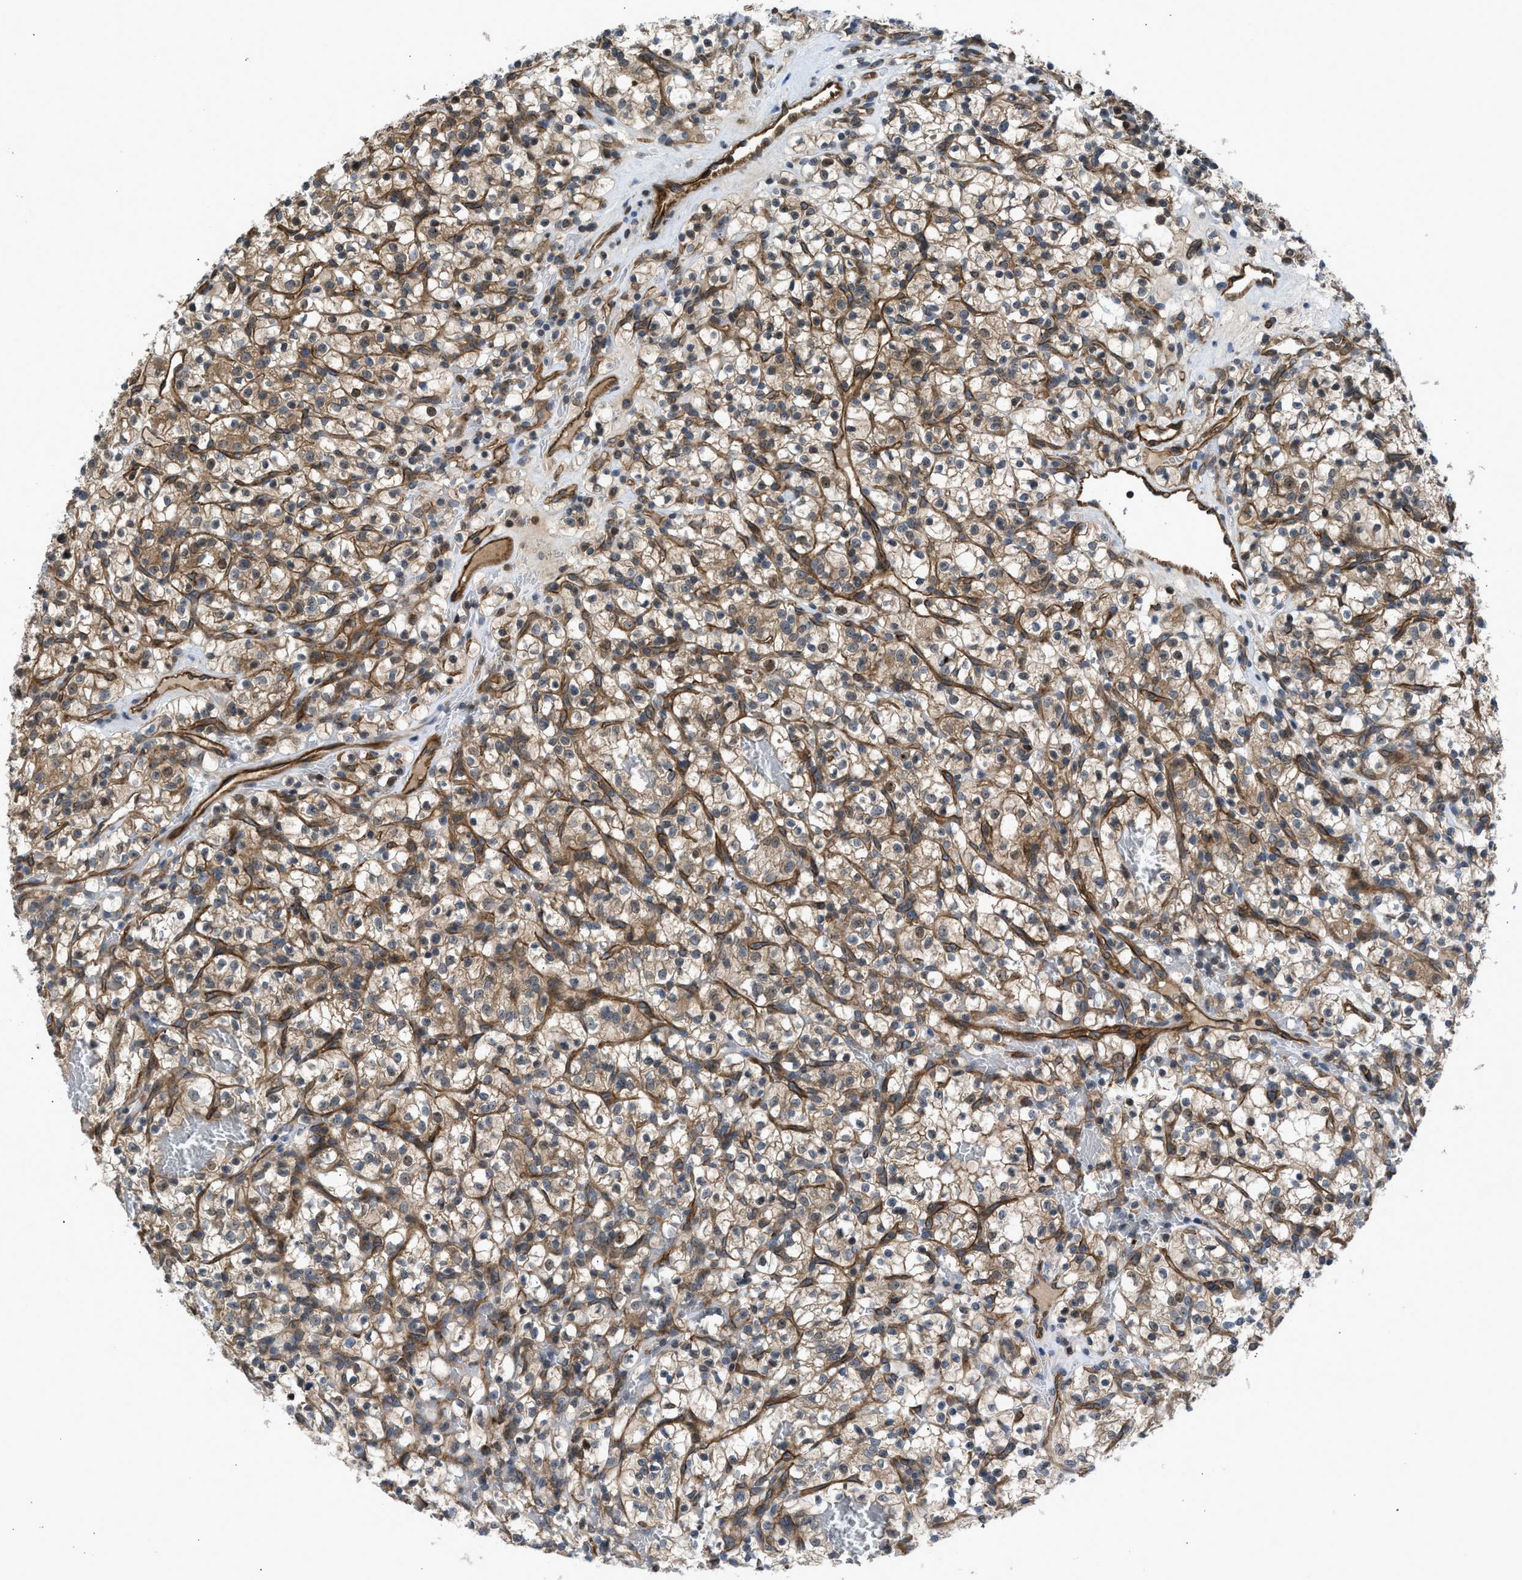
{"staining": {"intensity": "moderate", "quantity": ">75%", "location": "cytoplasmic/membranous,nuclear"}, "tissue": "renal cancer", "cell_type": "Tumor cells", "image_type": "cancer", "snomed": [{"axis": "morphology", "description": "Adenocarcinoma, NOS"}, {"axis": "topography", "description": "Kidney"}], "caption": "There is medium levels of moderate cytoplasmic/membranous and nuclear staining in tumor cells of adenocarcinoma (renal), as demonstrated by immunohistochemical staining (brown color).", "gene": "GPATCH2L", "patient": {"sex": "female", "age": 57}}